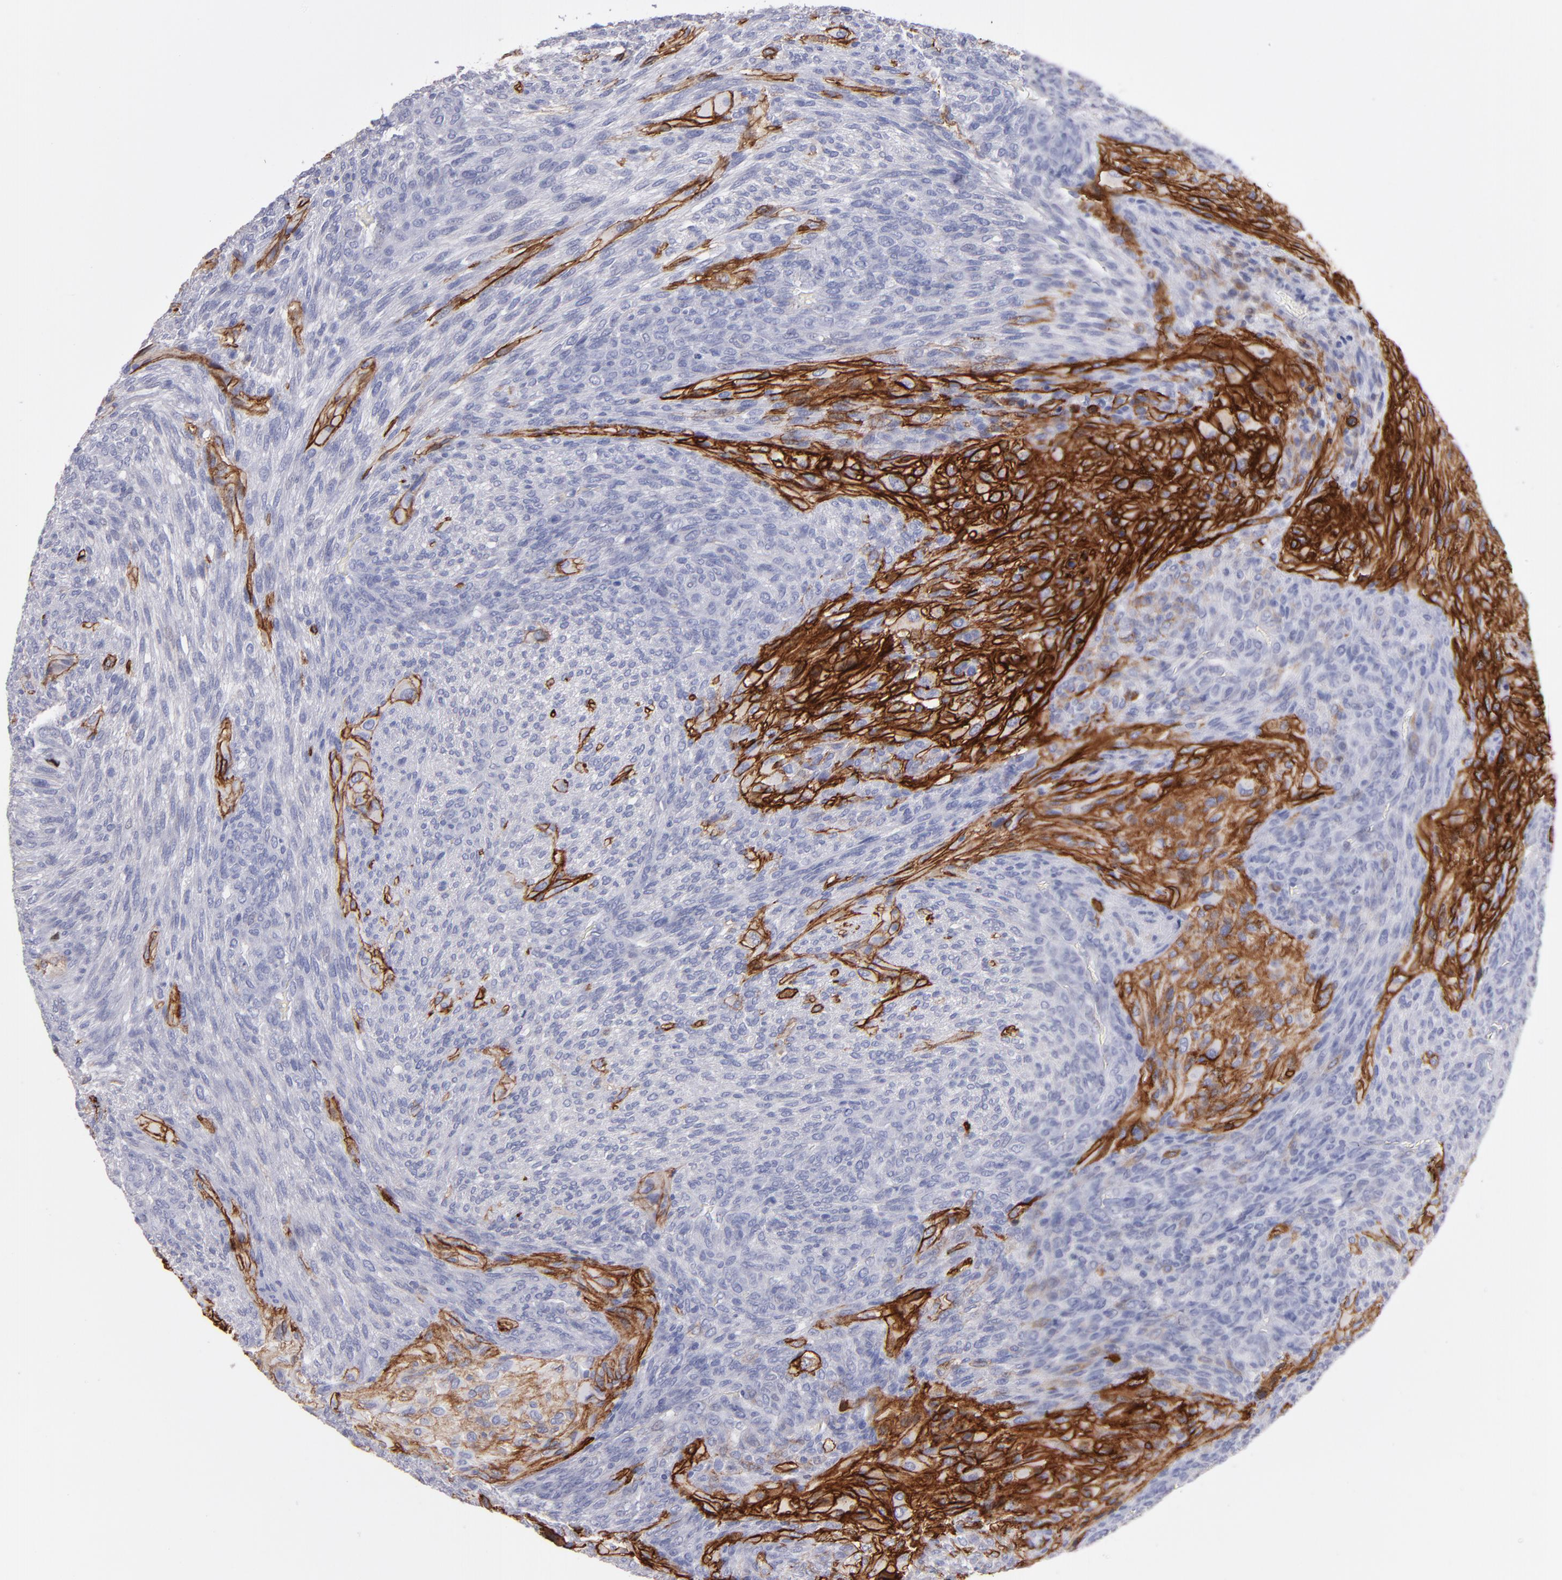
{"staining": {"intensity": "moderate", "quantity": "<25%", "location": "cytoplasmic/membranous"}, "tissue": "glioma", "cell_type": "Tumor cells", "image_type": "cancer", "snomed": [{"axis": "morphology", "description": "Glioma, malignant, High grade"}, {"axis": "topography", "description": "Cerebral cortex"}], "caption": "This image shows glioma stained with IHC to label a protein in brown. The cytoplasmic/membranous of tumor cells show moderate positivity for the protein. Nuclei are counter-stained blue.", "gene": "AHNAK2", "patient": {"sex": "female", "age": 55}}